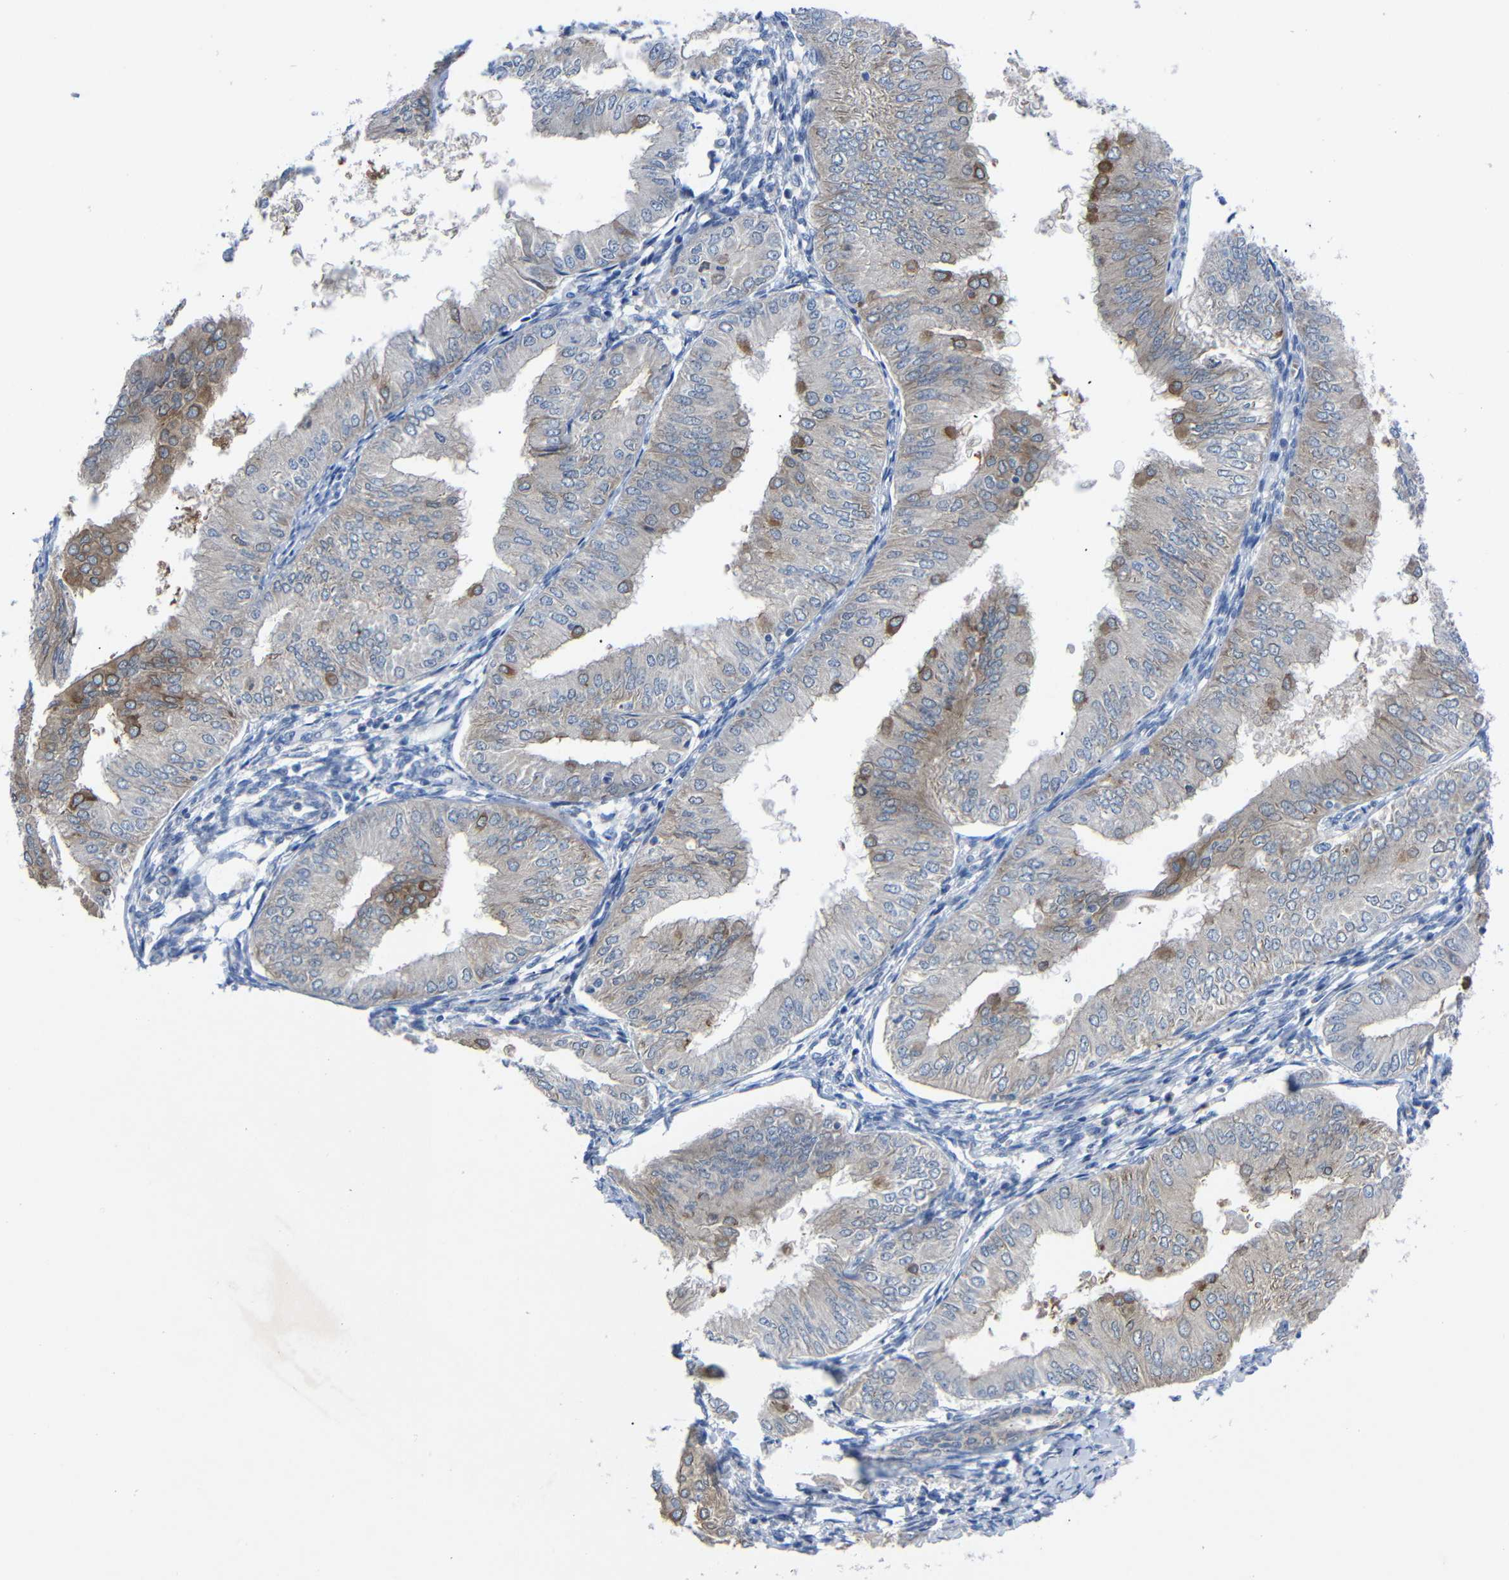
{"staining": {"intensity": "moderate", "quantity": "<25%", "location": "cytoplasmic/membranous"}, "tissue": "endometrial cancer", "cell_type": "Tumor cells", "image_type": "cancer", "snomed": [{"axis": "morphology", "description": "Adenocarcinoma, NOS"}, {"axis": "topography", "description": "Endometrium"}], "caption": "Human adenocarcinoma (endometrial) stained for a protein (brown) reveals moderate cytoplasmic/membranous positive expression in about <25% of tumor cells.", "gene": "CMTM1", "patient": {"sex": "female", "age": 53}}